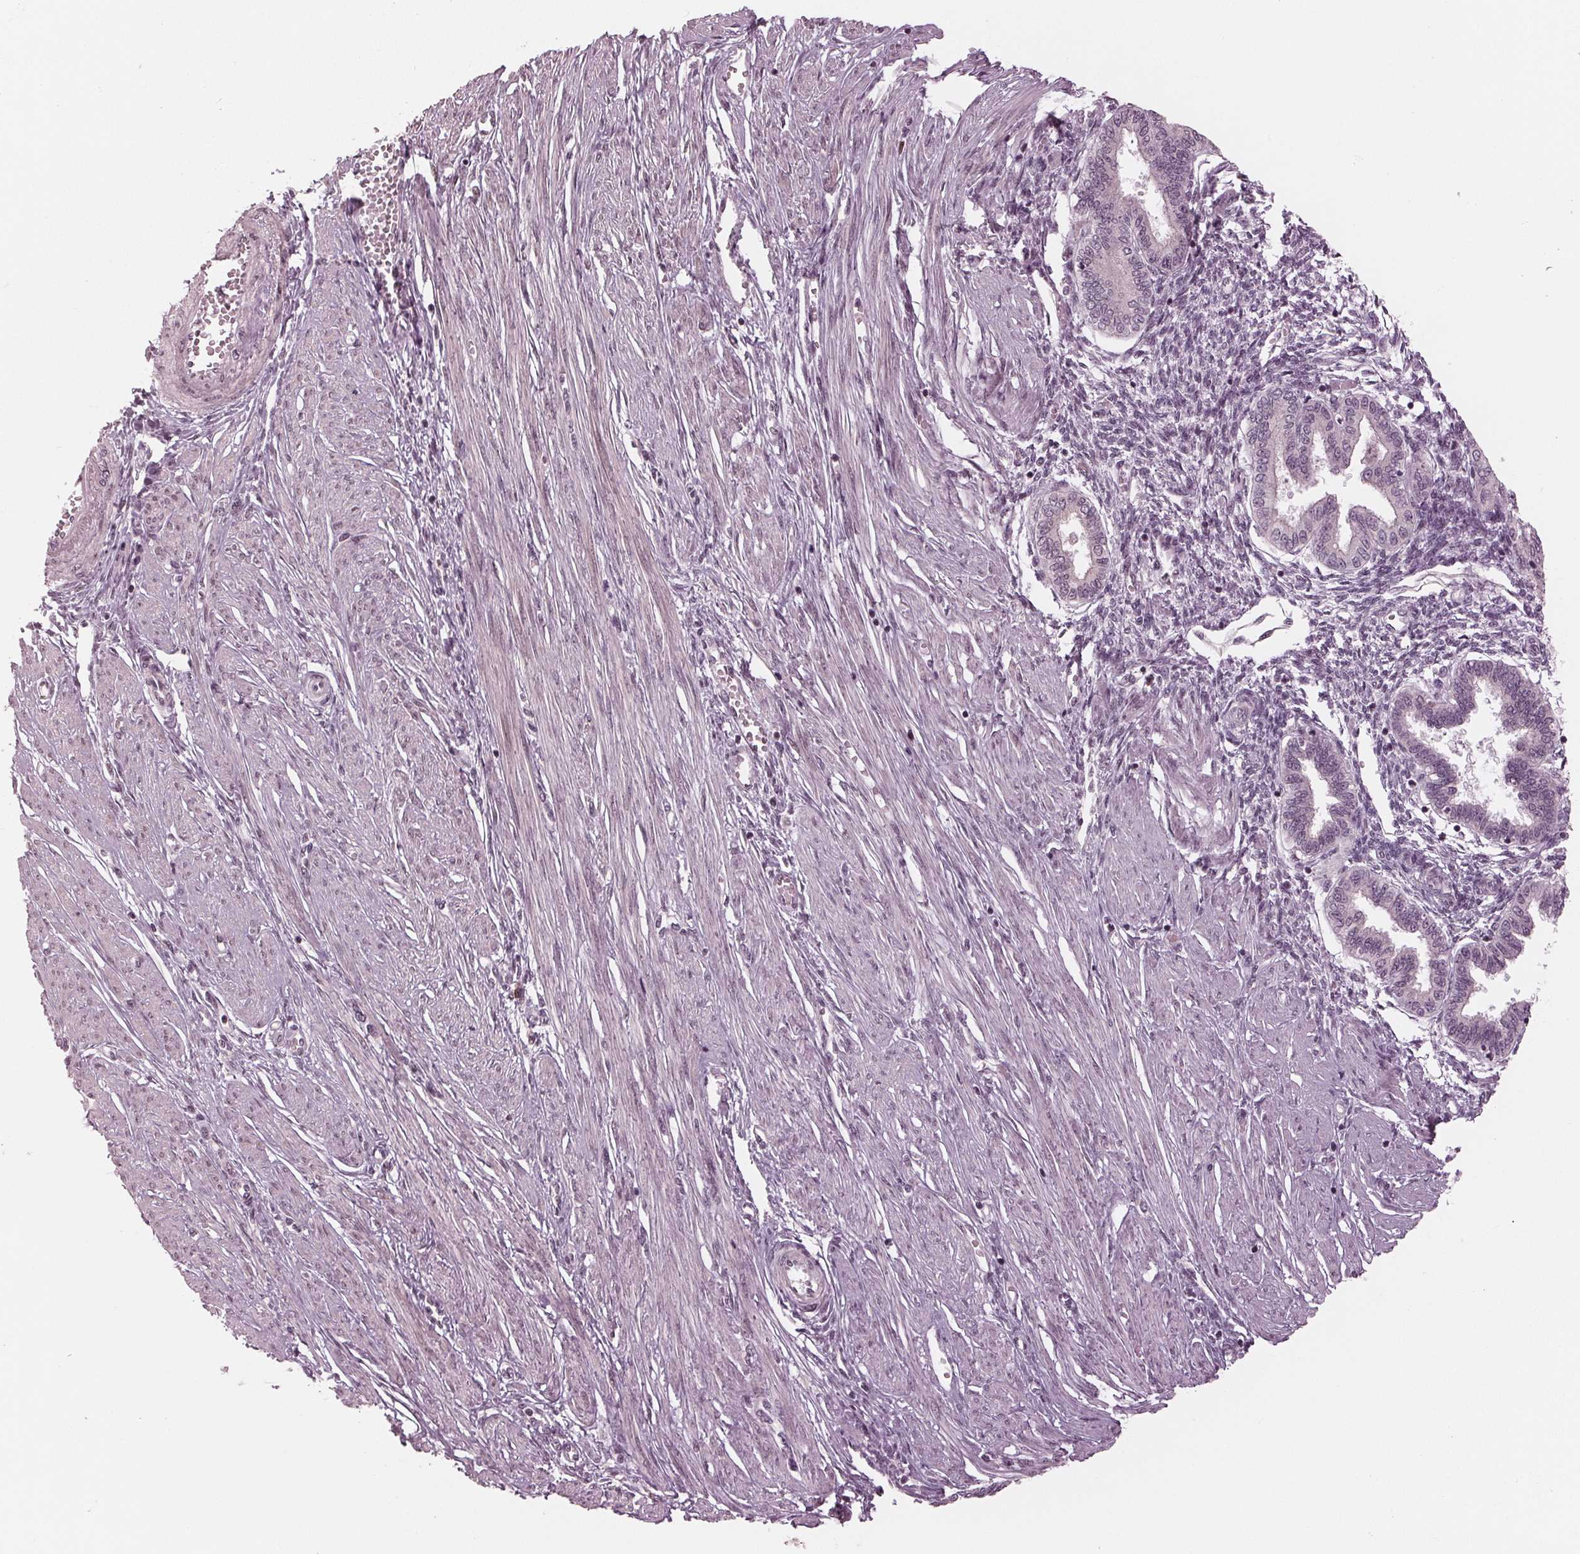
{"staining": {"intensity": "negative", "quantity": "none", "location": "none"}, "tissue": "endometrium", "cell_type": "Cells in endometrial stroma", "image_type": "normal", "snomed": [{"axis": "morphology", "description": "Normal tissue, NOS"}, {"axis": "topography", "description": "Endometrium"}], "caption": "Immunohistochemical staining of benign human endometrium displays no significant expression in cells in endometrial stroma. (DAB (3,3'-diaminobenzidine) IHC, high magnification).", "gene": "SLX4", "patient": {"sex": "female", "age": 33}}